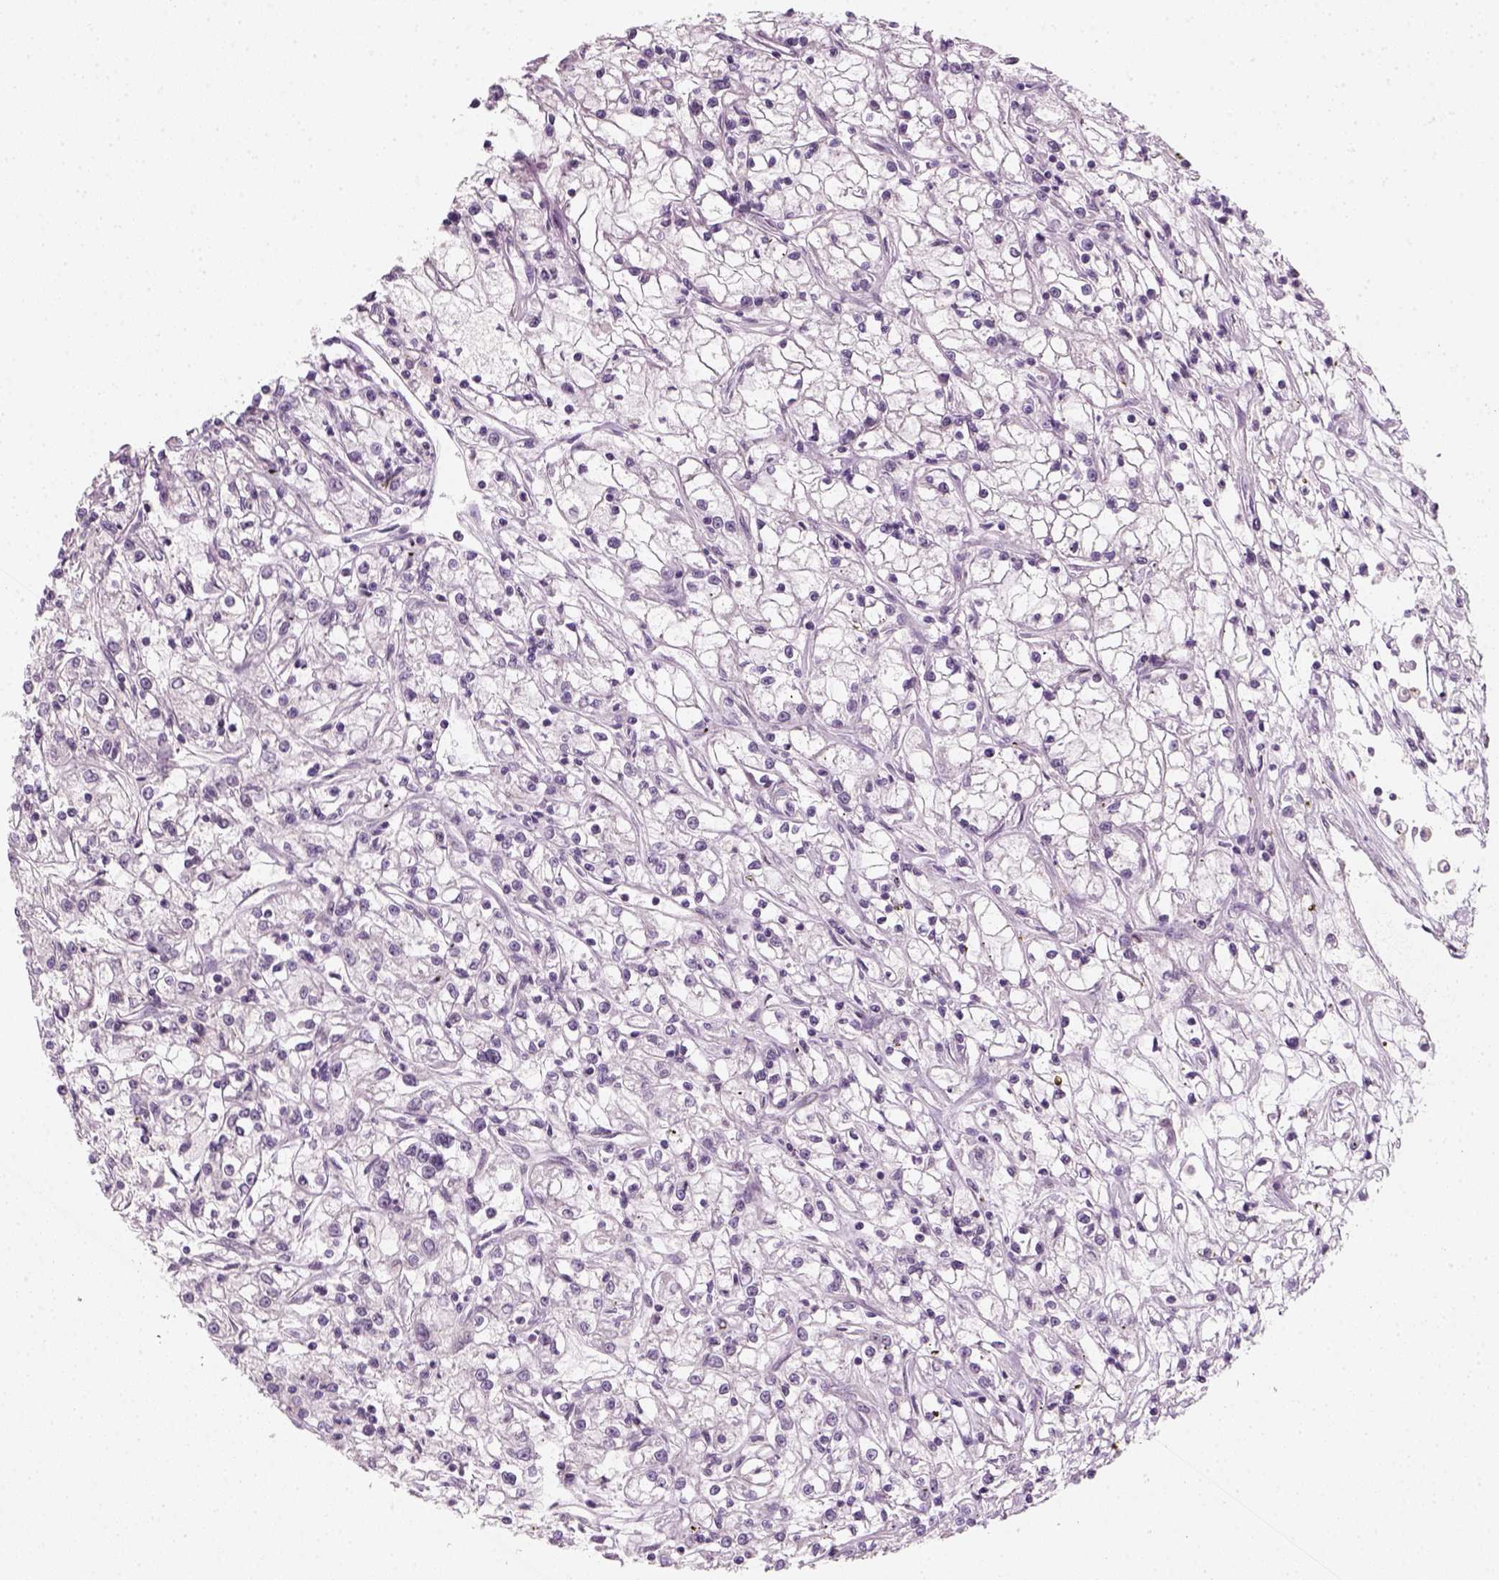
{"staining": {"intensity": "negative", "quantity": "none", "location": "none"}, "tissue": "renal cancer", "cell_type": "Tumor cells", "image_type": "cancer", "snomed": [{"axis": "morphology", "description": "Adenocarcinoma, NOS"}, {"axis": "topography", "description": "Kidney"}], "caption": "DAB (3,3'-diaminobenzidine) immunohistochemical staining of human adenocarcinoma (renal) shows no significant expression in tumor cells.", "gene": "TP53", "patient": {"sex": "female", "age": 59}}